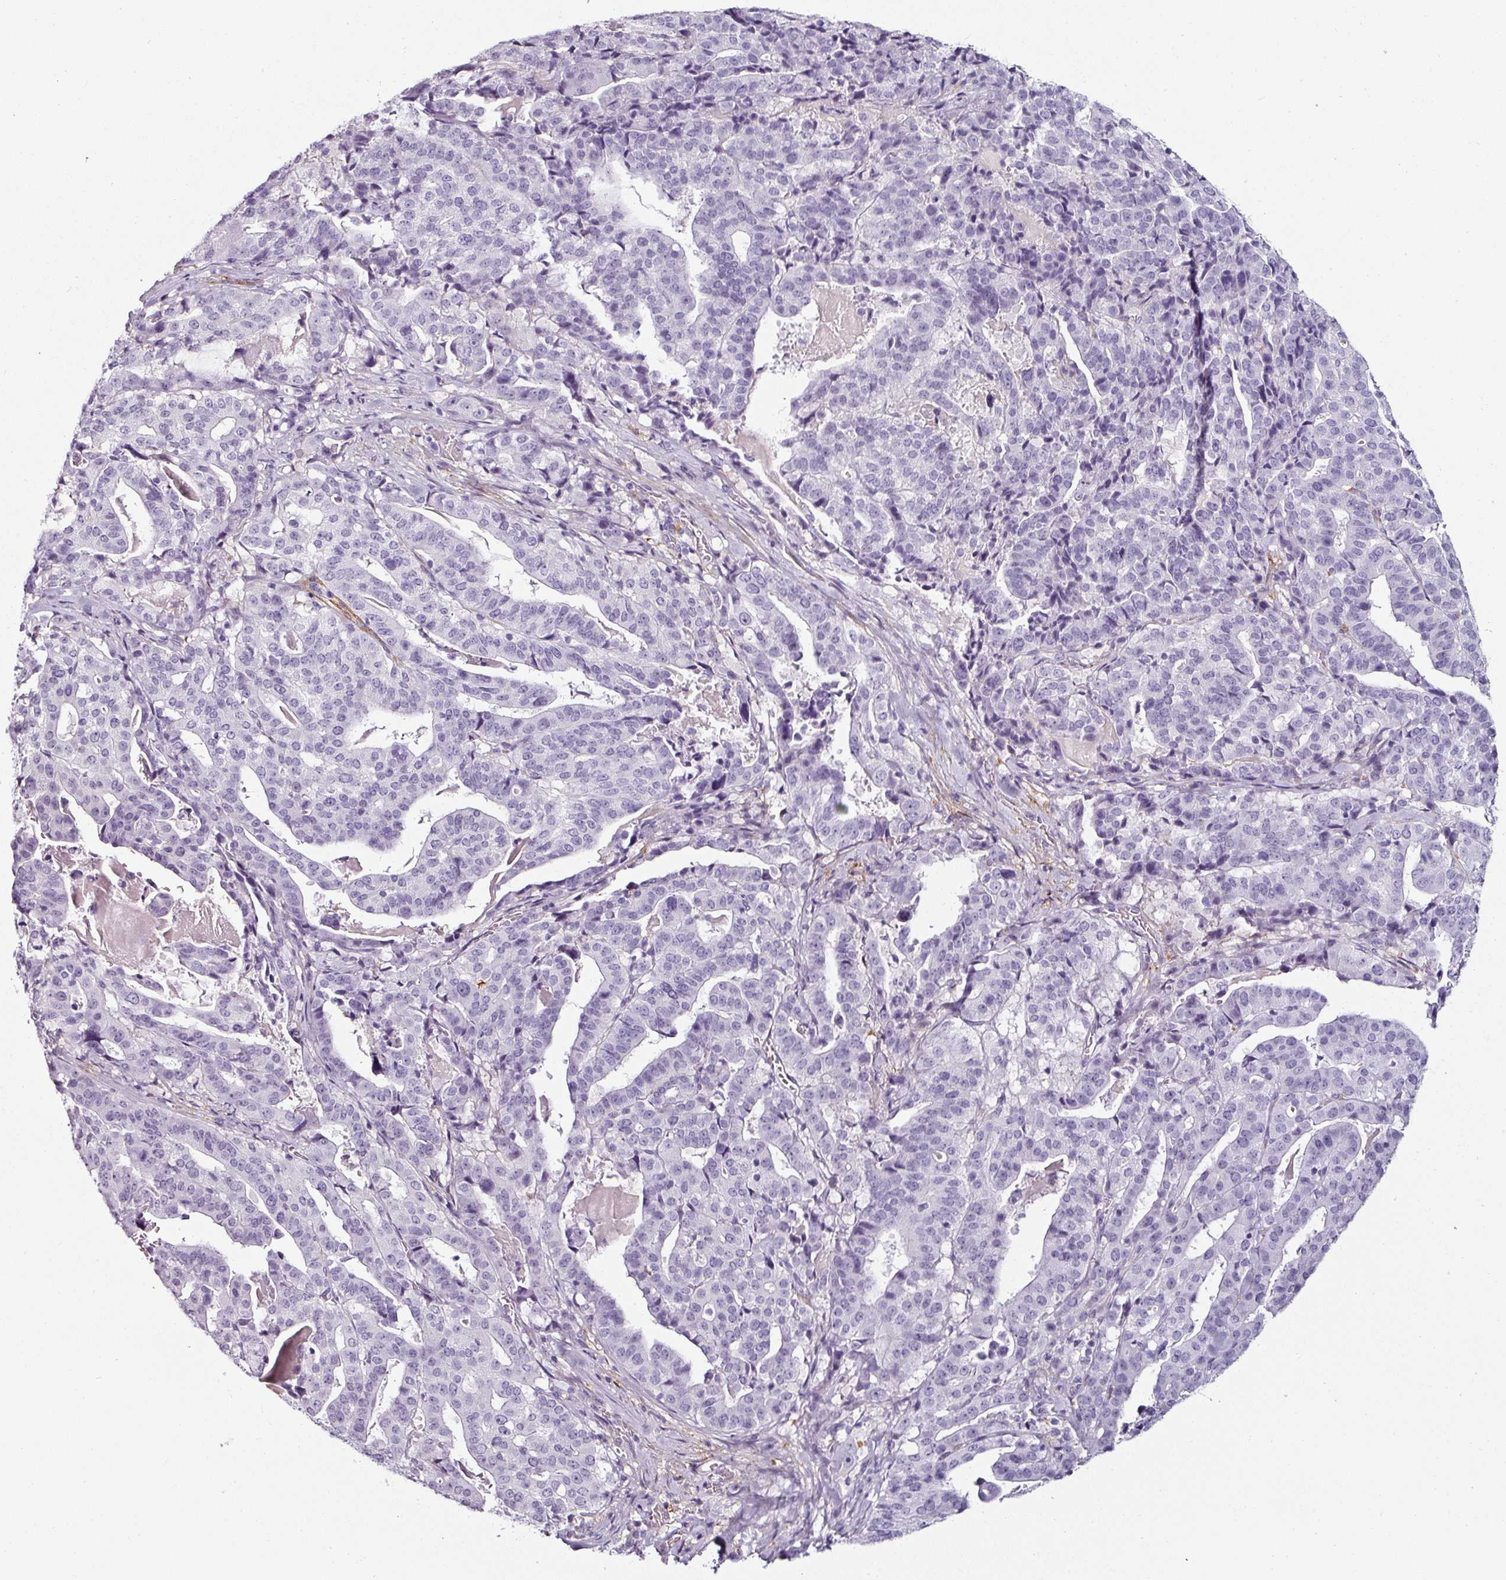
{"staining": {"intensity": "negative", "quantity": "none", "location": "none"}, "tissue": "stomach cancer", "cell_type": "Tumor cells", "image_type": "cancer", "snomed": [{"axis": "morphology", "description": "Adenocarcinoma, NOS"}, {"axis": "topography", "description": "Stomach"}], "caption": "This micrograph is of stomach adenocarcinoma stained with immunohistochemistry (IHC) to label a protein in brown with the nuclei are counter-stained blue. There is no expression in tumor cells.", "gene": "CAP2", "patient": {"sex": "male", "age": 48}}